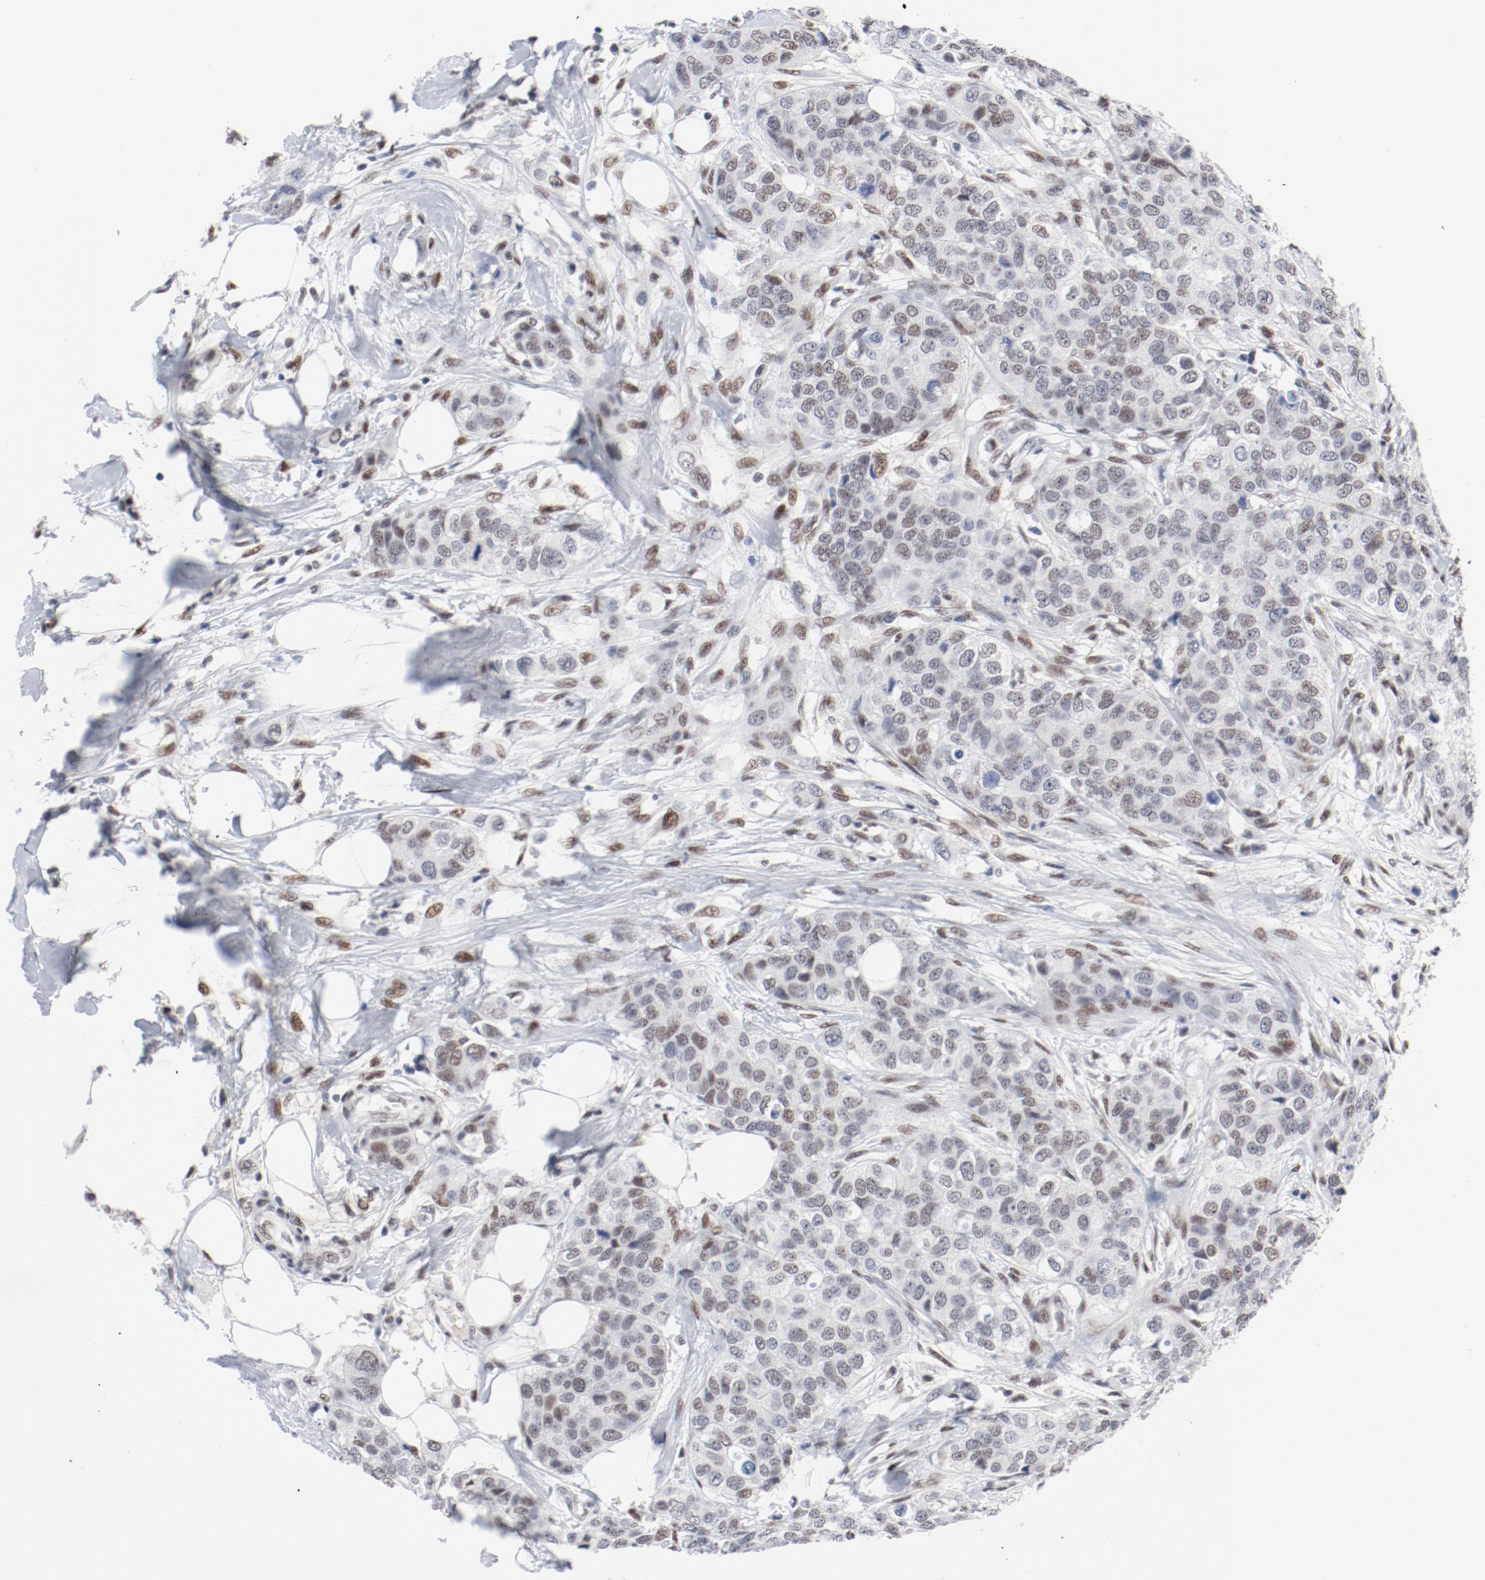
{"staining": {"intensity": "weak", "quantity": "25%-75%", "location": "nuclear"}, "tissue": "breast cancer", "cell_type": "Tumor cells", "image_type": "cancer", "snomed": [{"axis": "morphology", "description": "Normal tissue, NOS"}, {"axis": "morphology", "description": "Duct carcinoma"}, {"axis": "topography", "description": "Breast"}], "caption": "Immunohistochemical staining of human breast cancer demonstrates low levels of weak nuclear protein positivity in approximately 25%-75% of tumor cells.", "gene": "ARNT", "patient": {"sex": "female", "age": 49}}